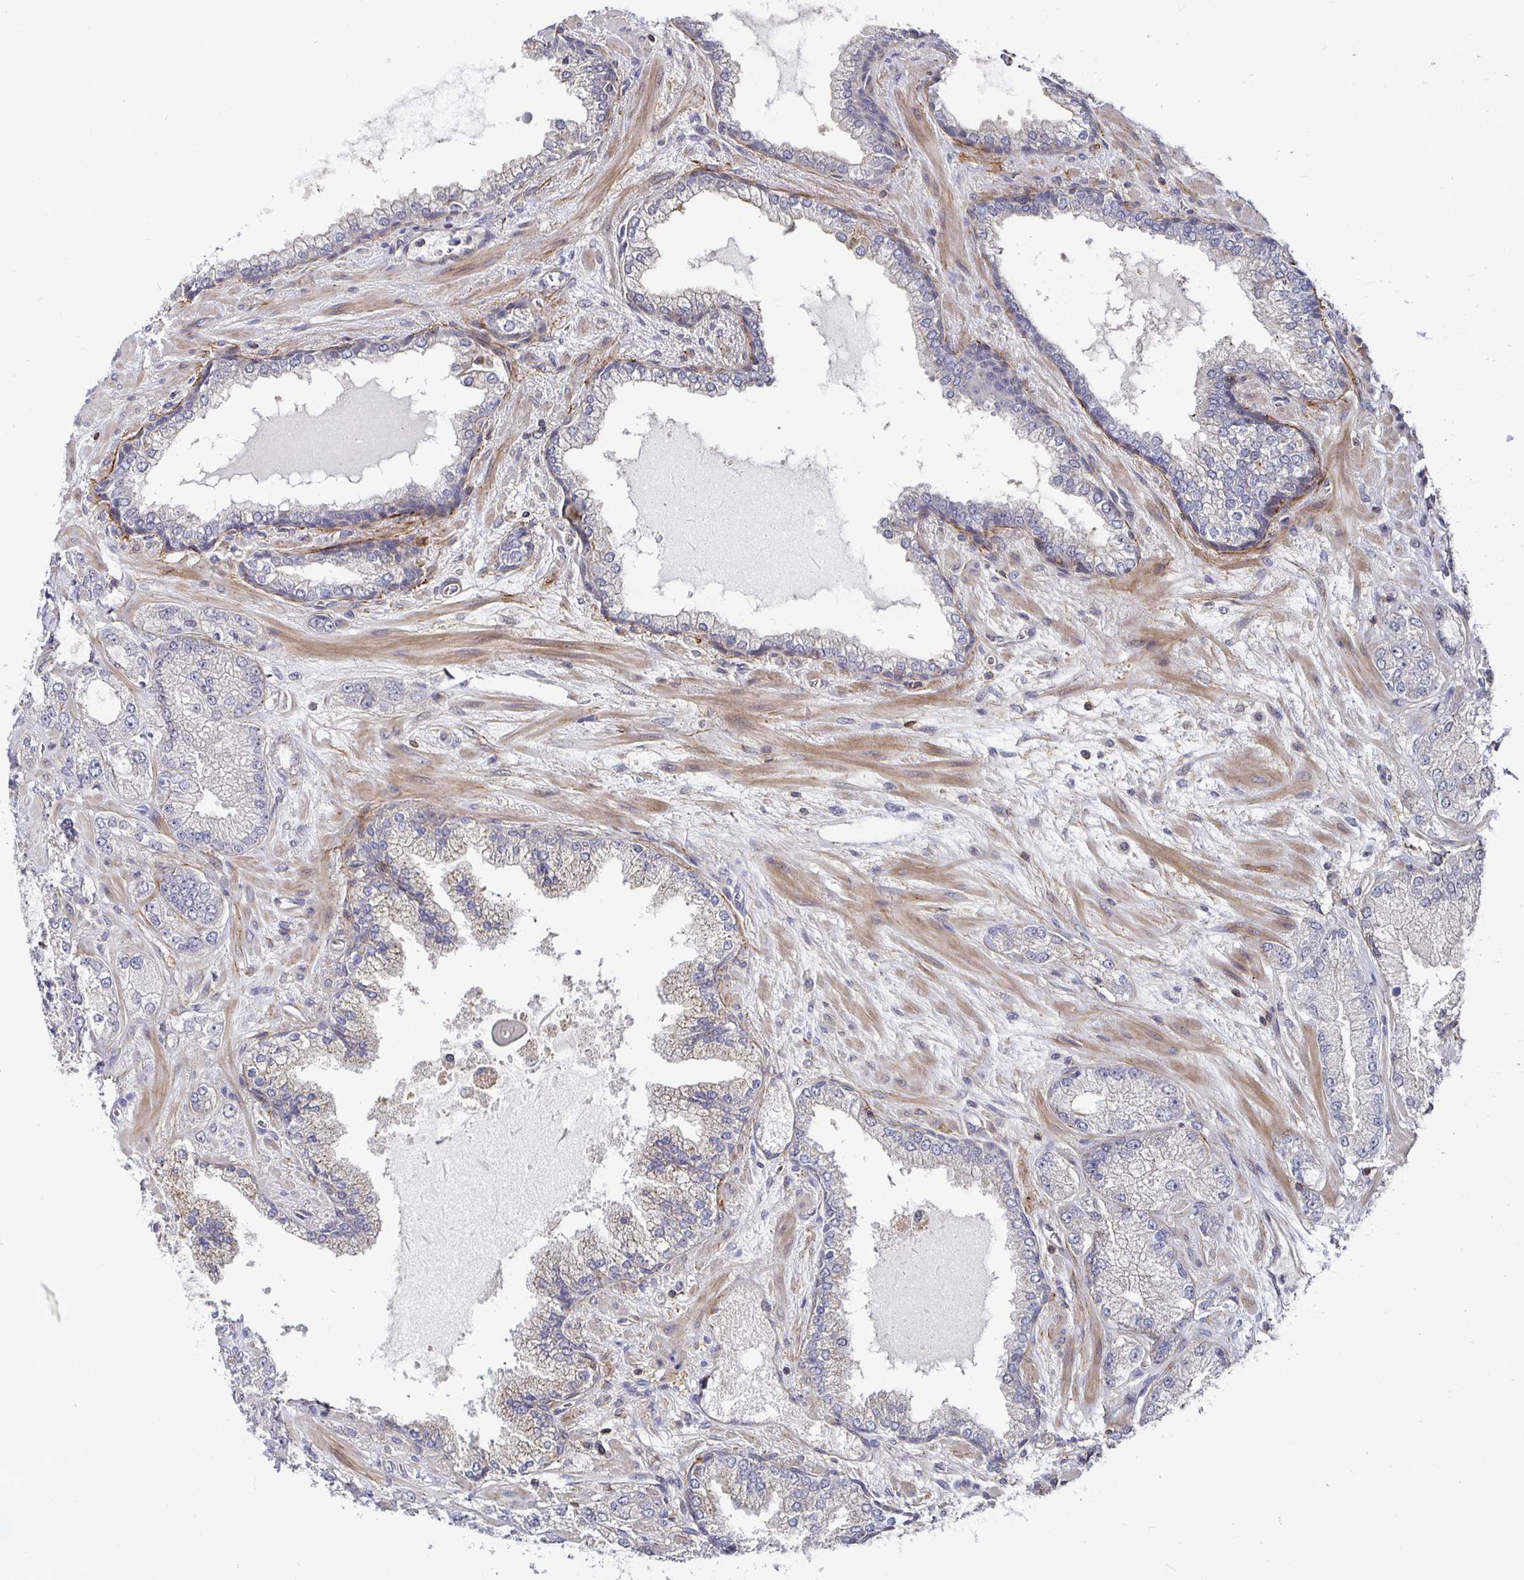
{"staining": {"intensity": "negative", "quantity": "none", "location": "none"}, "tissue": "prostate cancer", "cell_type": "Tumor cells", "image_type": "cancer", "snomed": [{"axis": "morphology", "description": "Normal tissue, NOS"}, {"axis": "morphology", "description": "Adenocarcinoma, High grade"}, {"axis": "topography", "description": "Prostate"}, {"axis": "topography", "description": "Peripheral nerve tissue"}], "caption": "Tumor cells show no significant protein expression in prostate high-grade adenocarcinoma. The staining is performed using DAB (3,3'-diaminobenzidine) brown chromogen with nuclei counter-stained in using hematoxylin.", "gene": "GJA4", "patient": {"sex": "male", "age": 68}}